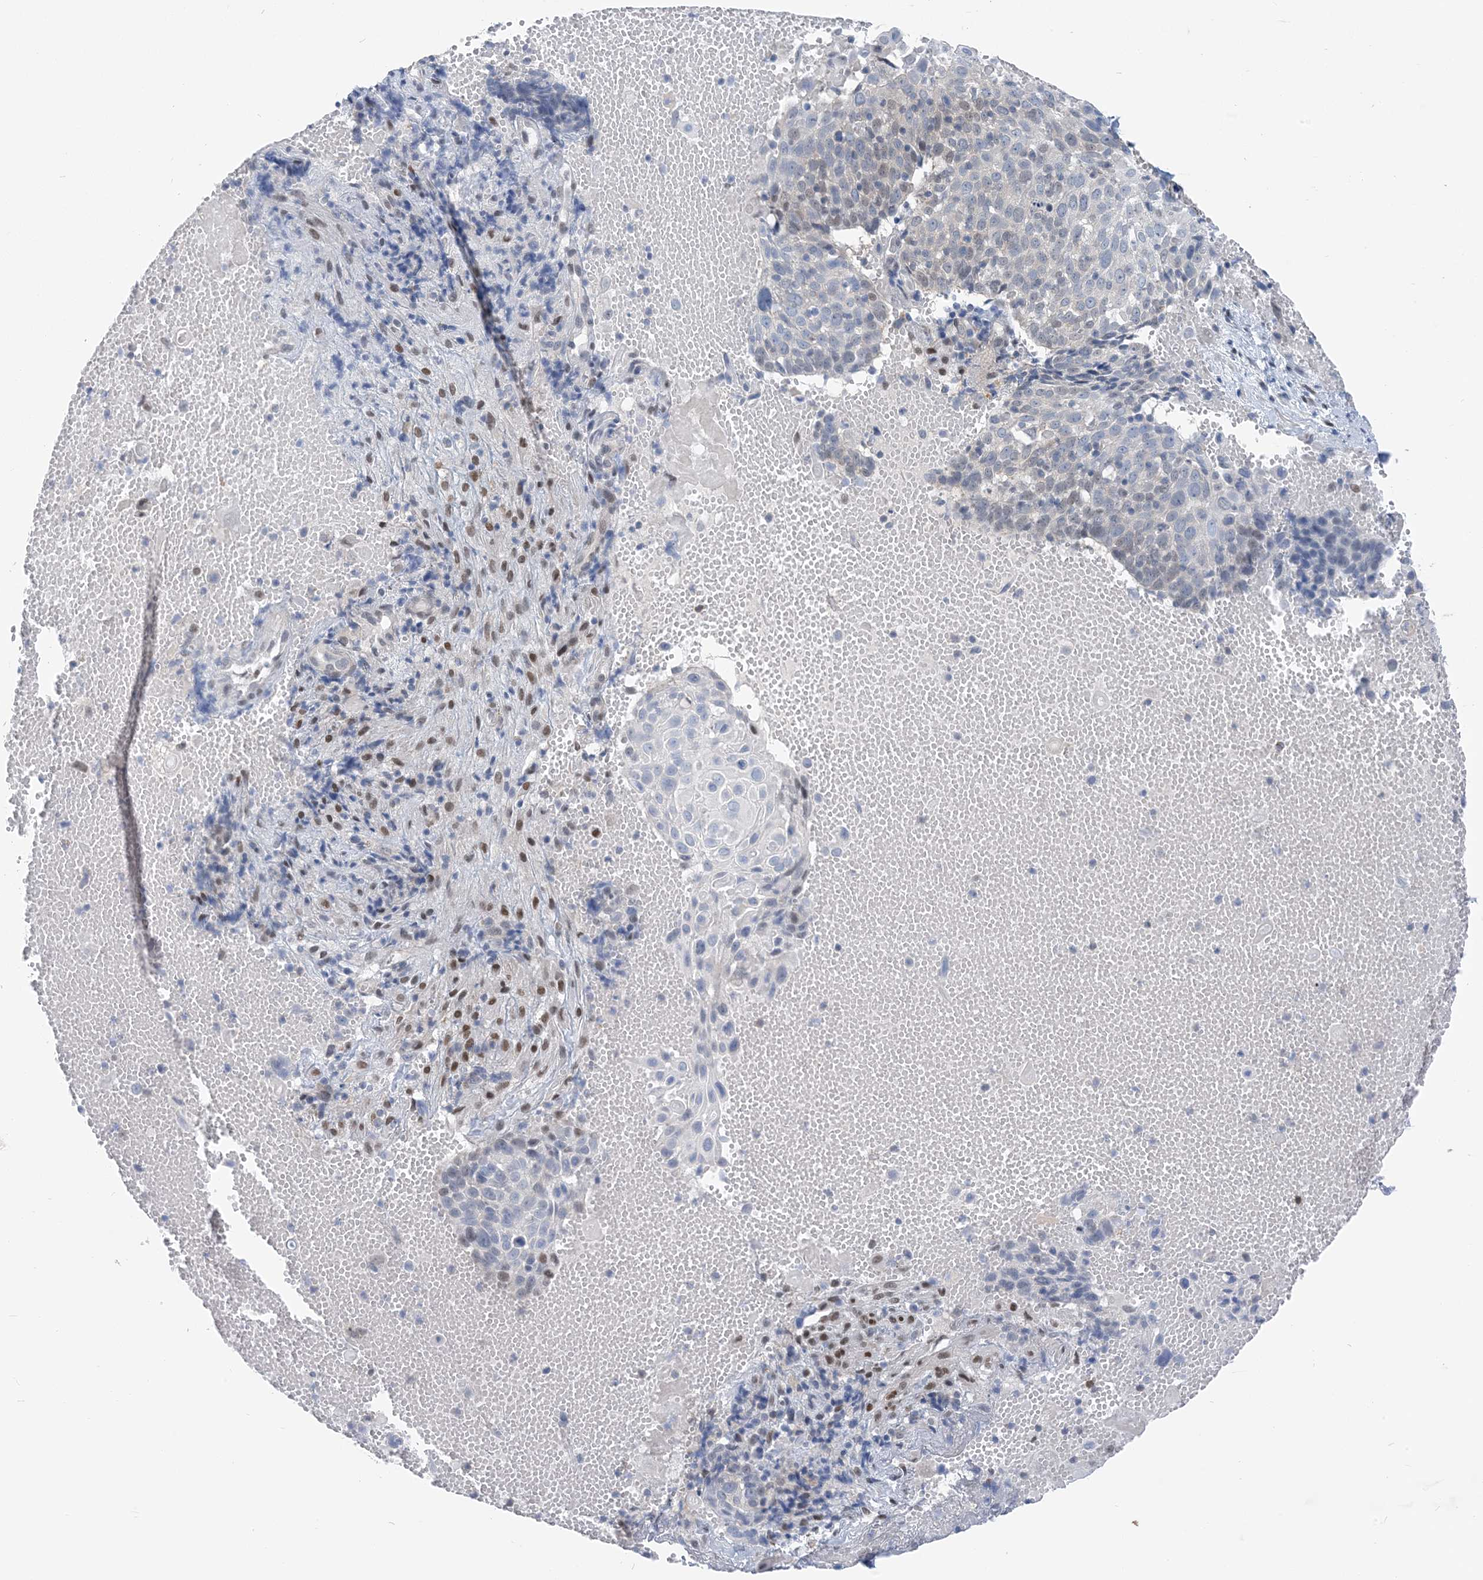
{"staining": {"intensity": "moderate", "quantity": "<25%", "location": "nuclear"}, "tissue": "cervical cancer", "cell_type": "Tumor cells", "image_type": "cancer", "snomed": [{"axis": "morphology", "description": "Squamous cell carcinoma, NOS"}, {"axis": "topography", "description": "Cervix"}], "caption": "Immunohistochemistry (DAB) staining of human cervical squamous cell carcinoma shows moderate nuclear protein staining in about <25% of tumor cells.", "gene": "ZC3H12A", "patient": {"sex": "female", "age": 74}}